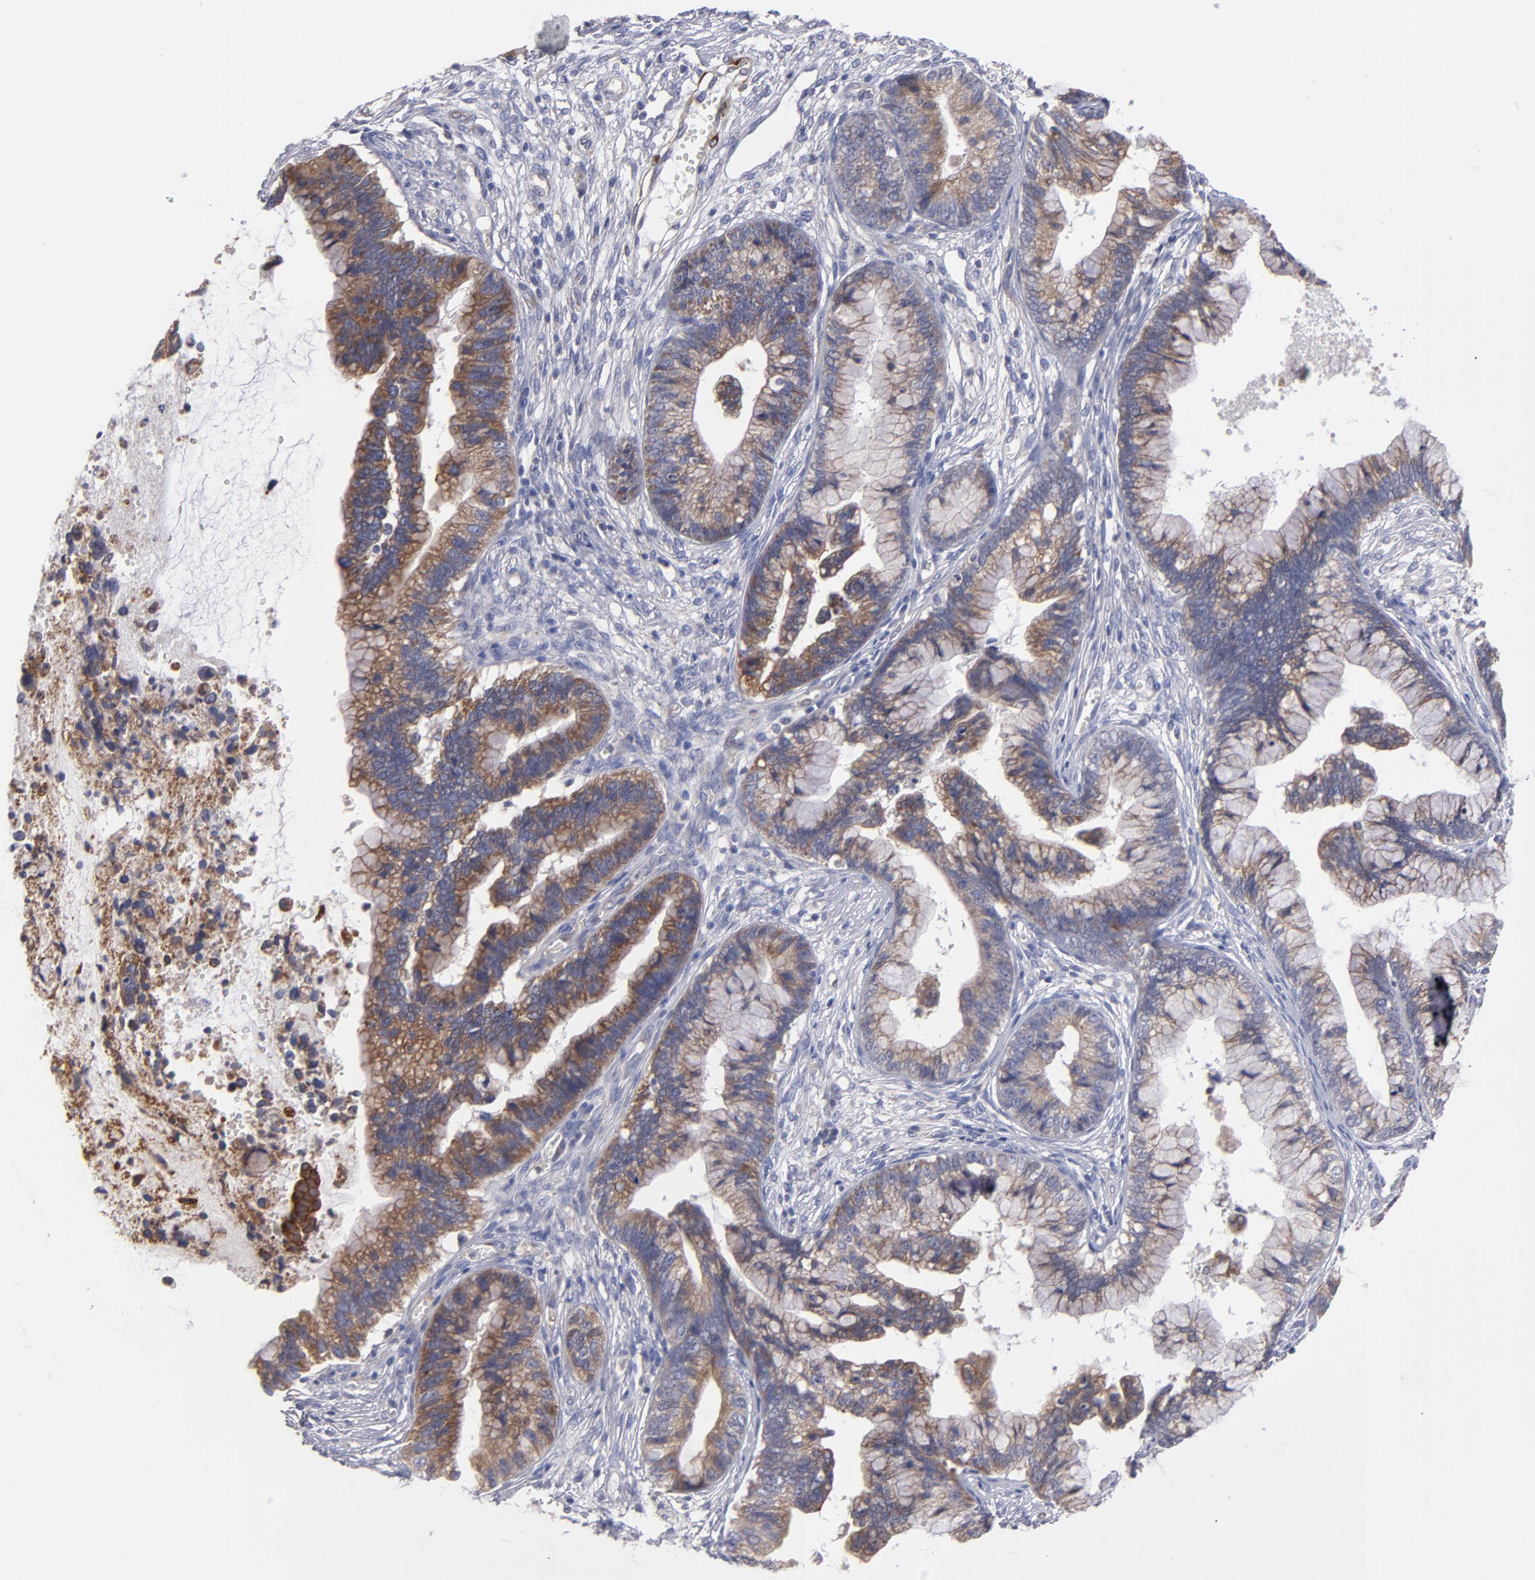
{"staining": {"intensity": "moderate", "quantity": ">75%", "location": "cytoplasmic/membranous"}, "tissue": "cervical cancer", "cell_type": "Tumor cells", "image_type": "cancer", "snomed": [{"axis": "morphology", "description": "Adenocarcinoma, NOS"}, {"axis": "topography", "description": "Cervix"}], "caption": "Human adenocarcinoma (cervical) stained with a protein marker exhibits moderate staining in tumor cells.", "gene": "SLMAP", "patient": {"sex": "female", "age": 44}}